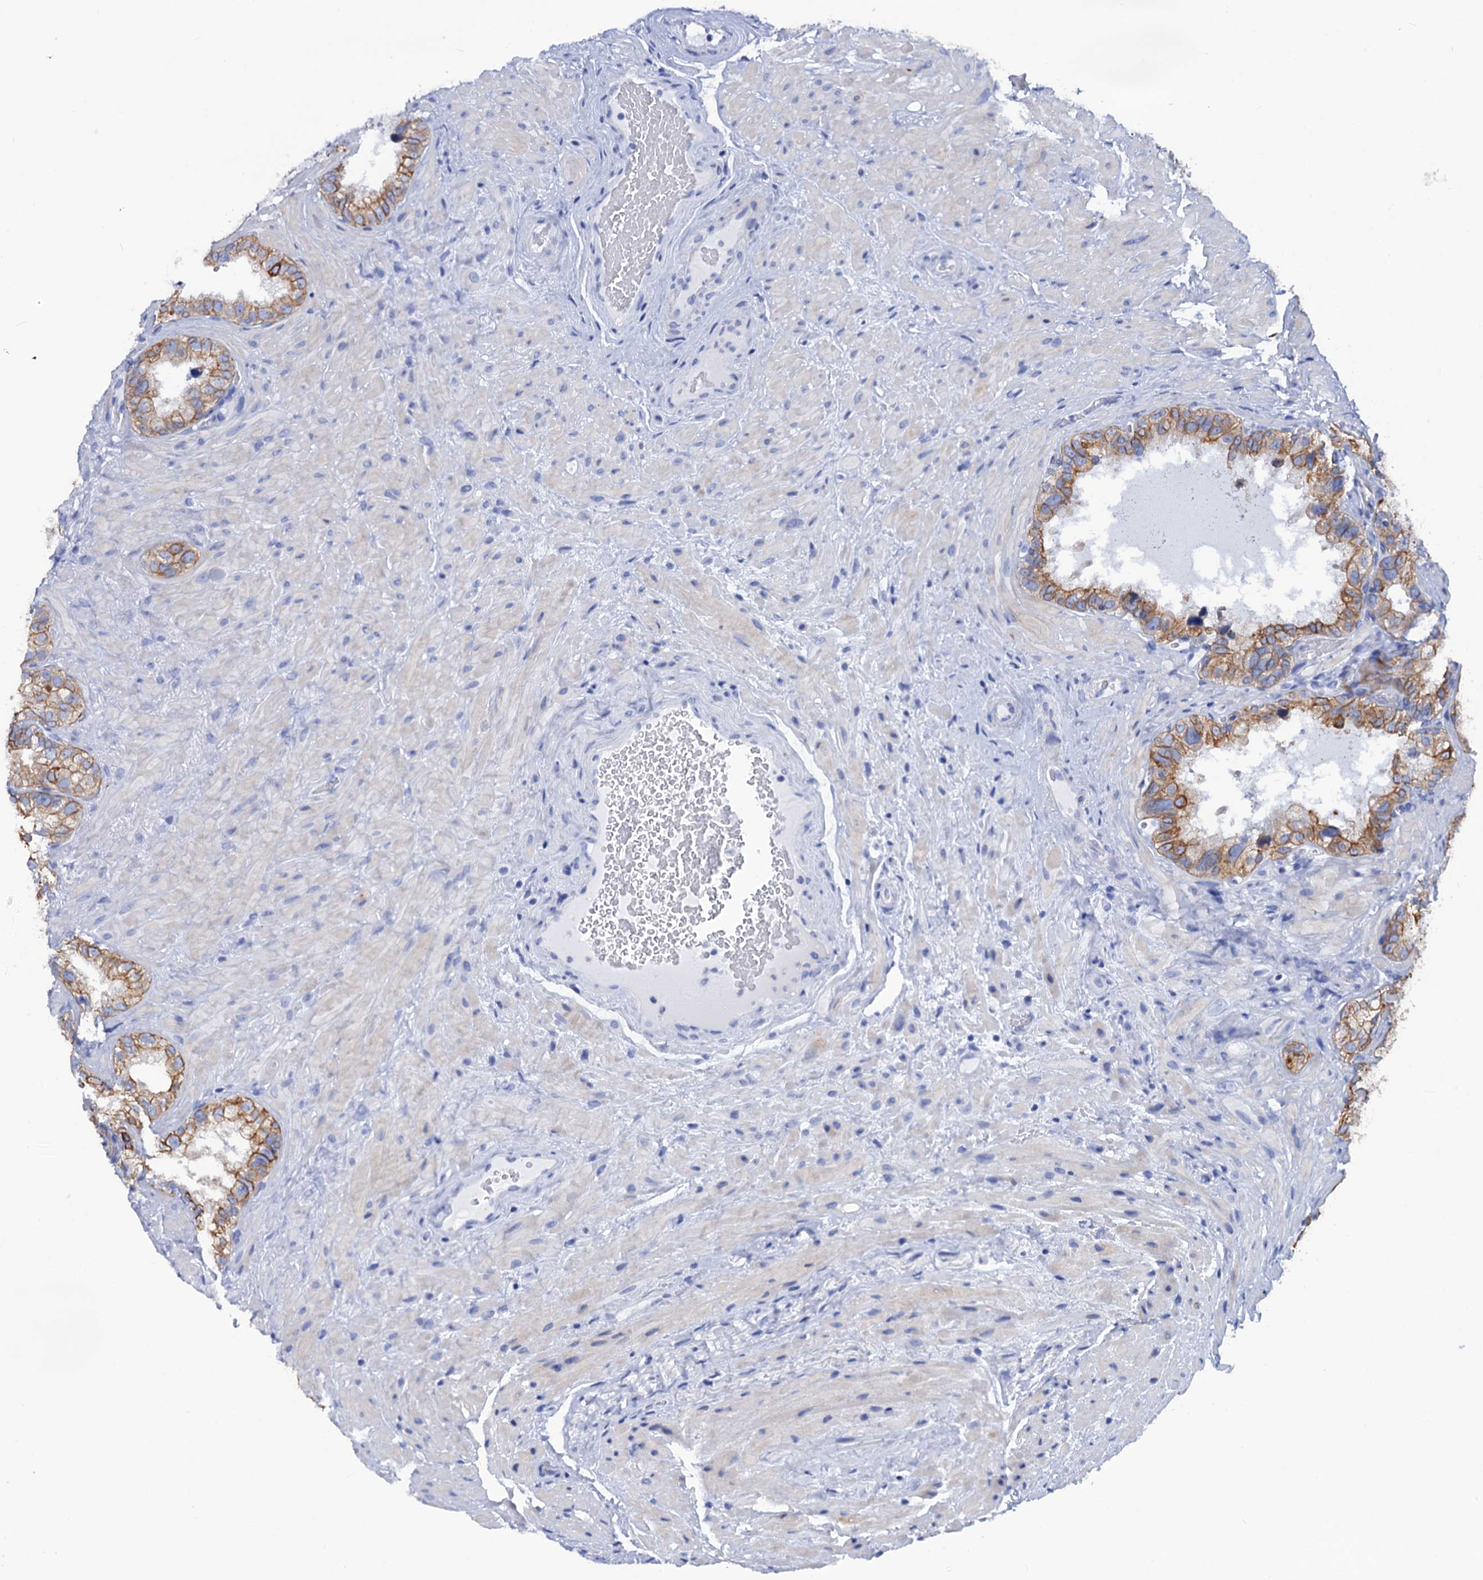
{"staining": {"intensity": "moderate", "quantity": "25%-75%", "location": "cytoplasmic/membranous"}, "tissue": "seminal vesicle", "cell_type": "Glandular cells", "image_type": "normal", "snomed": [{"axis": "morphology", "description": "Normal tissue, NOS"}, {"axis": "topography", "description": "Seminal veicle"}, {"axis": "topography", "description": "Peripheral nerve tissue"}], "caption": "Seminal vesicle stained with DAB immunohistochemistry shows medium levels of moderate cytoplasmic/membranous staining in approximately 25%-75% of glandular cells.", "gene": "RAB3IP", "patient": {"sex": "male", "age": 67}}